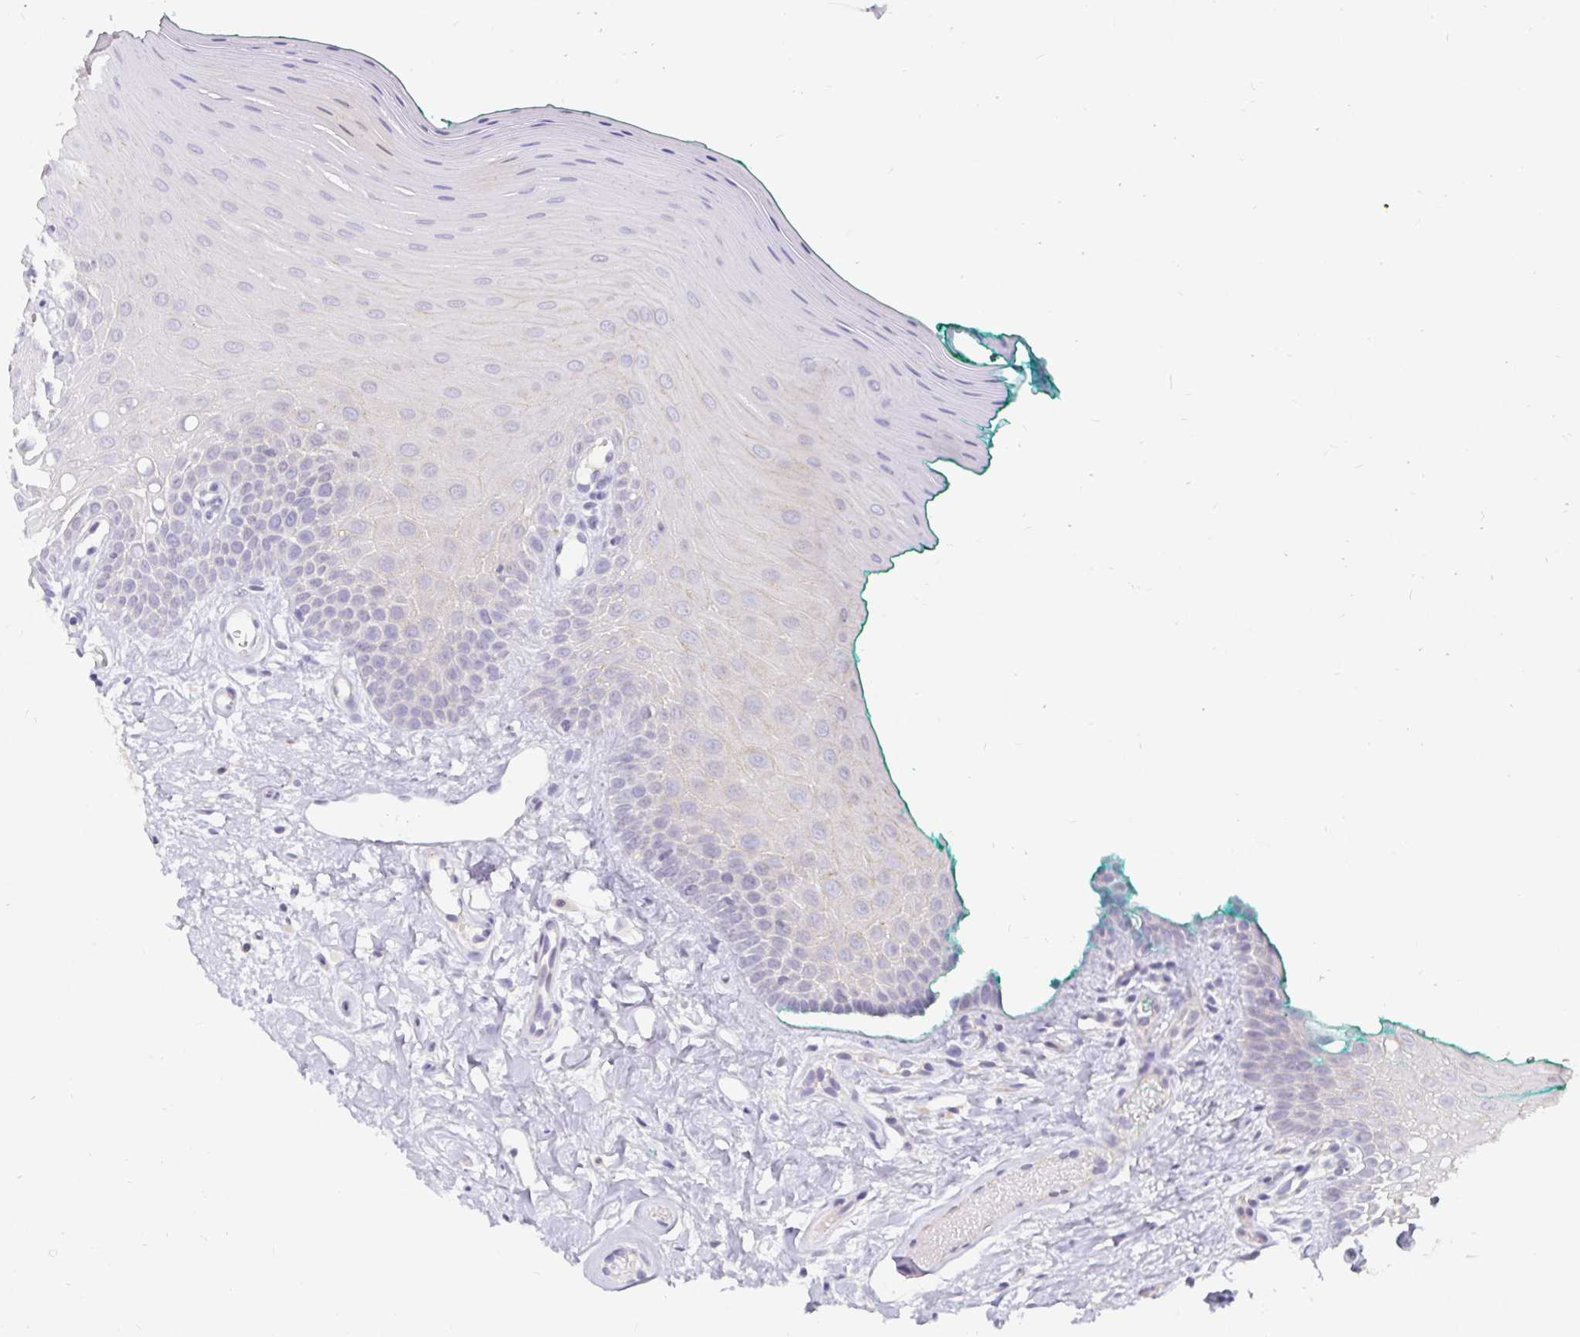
{"staining": {"intensity": "negative", "quantity": "none", "location": "none"}, "tissue": "oral mucosa", "cell_type": "Squamous epithelial cells", "image_type": "normal", "snomed": [{"axis": "morphology", "description": "Normal tissue, NOS"}, {"axis": "topography", "description": "Oral tissue"}], "caption": "An IHC photomicrograph of unremarkable oral mucosa is shown. There is no staining in squamous epithelial cells of oral mucosa. (DAB (3,3'-diaminobenzidine) immunohistochemistry (IHC) visualized using brightfield microscopy, high magnification).", "gene": "PDX1", "patient": {"sex": "female", "age": 40}}